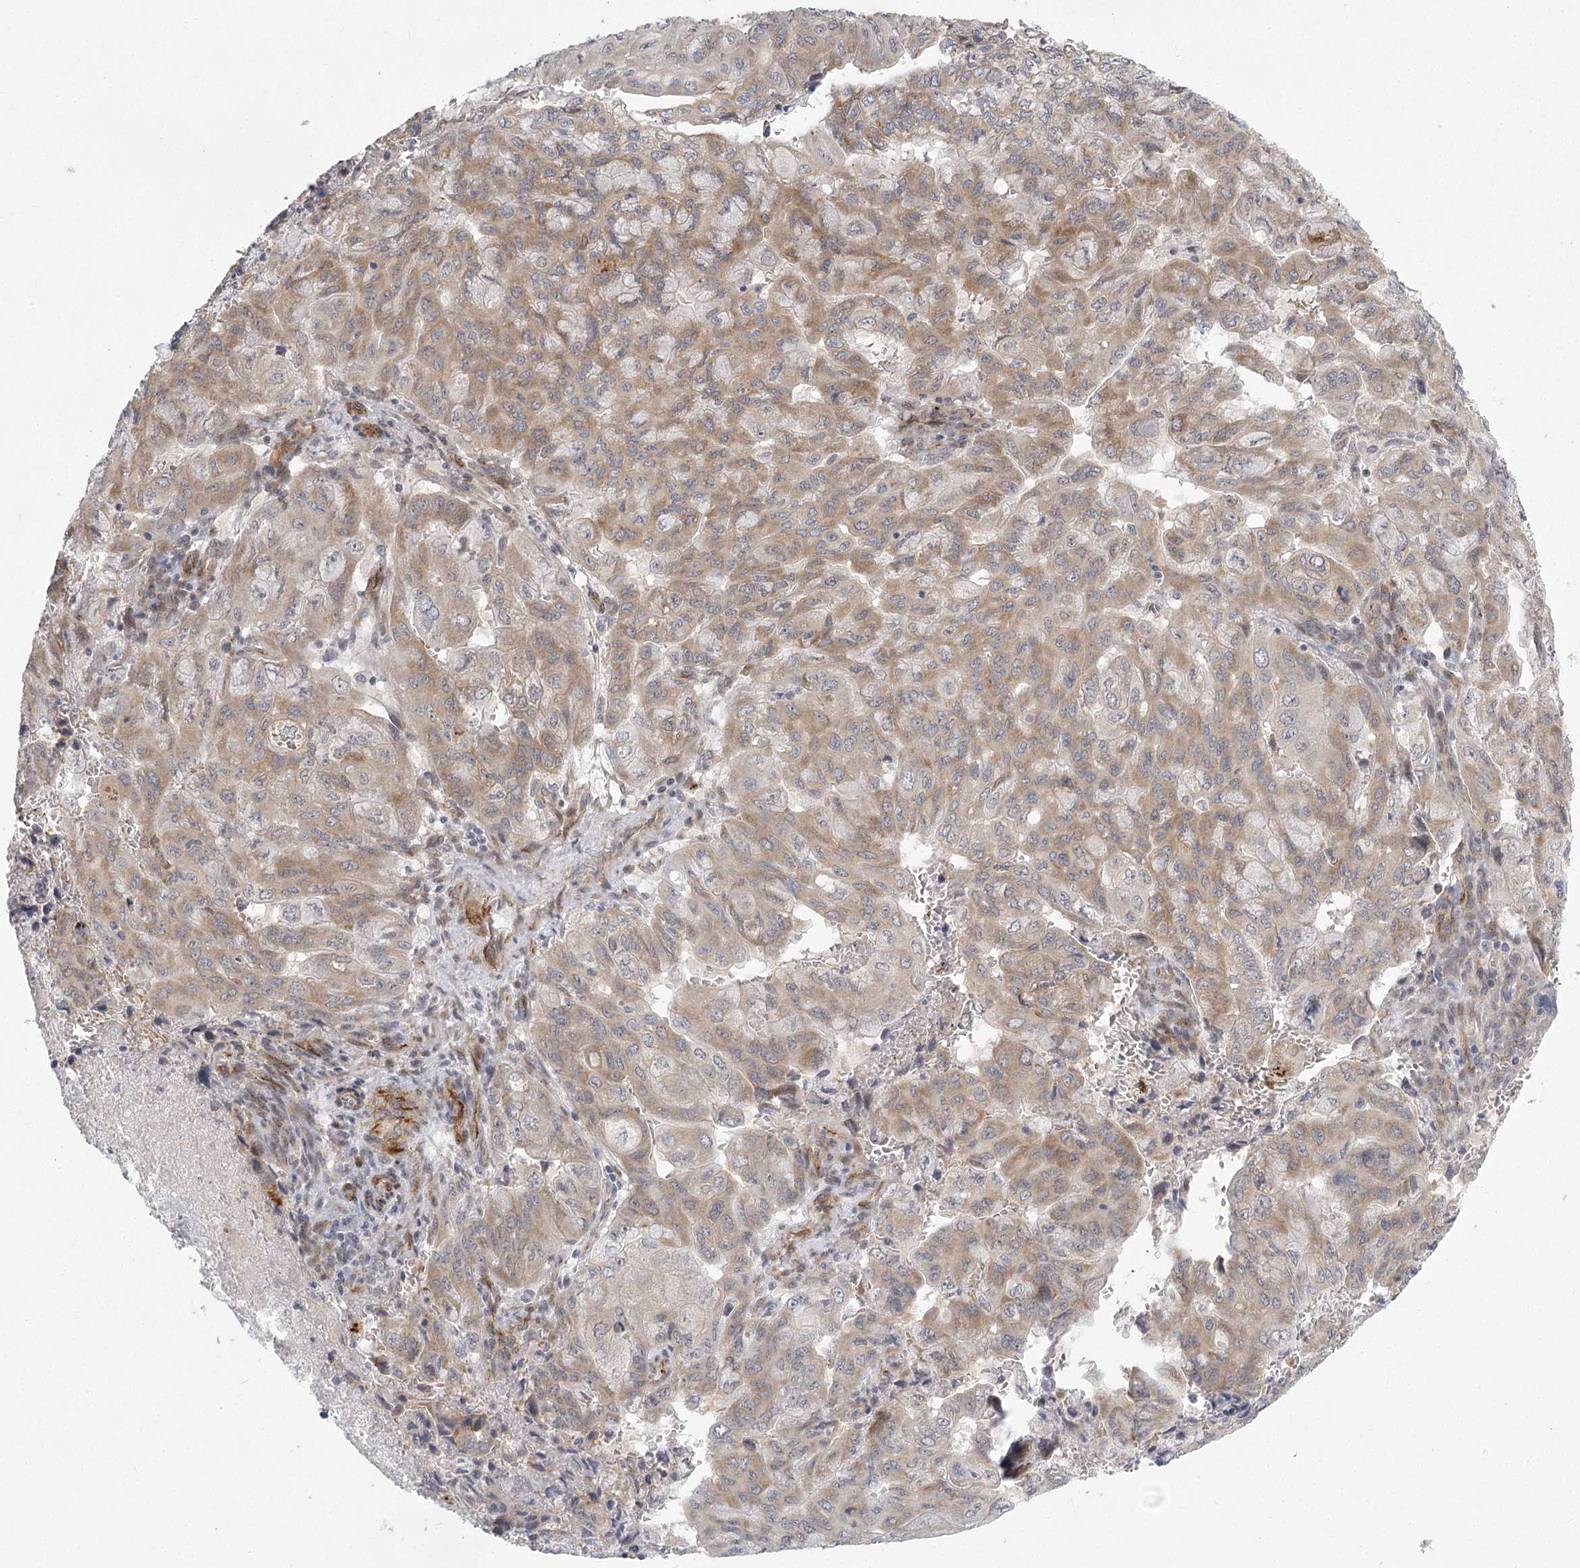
{"staining": {"intensity": "moderate", "quantity": ">75%", "location": "cytoplasmic/membranous"}, "tissue": "pancreatic cancer", "cell_type": "Tumor cells", "image_type": "cancer", "snomed": [{"axis": "morphology", "description": "Adenocarcinoma, NOS"}, {"axis": "topography", "description": "Pancreas"}], "caption": "High-magnification brightfield microscopy of pancreatic cancer (adenocarcinoma) stained with DAB (3,3'-diaminobenzidine) (brown) and counterstained with hematoxylin (blue). tumor cells exhibit moderate cytoplasmic/membranous staining is present in approximately>75% of cells.", "gene": "MEPE", "patient": {"sex": "male", "age": 51}}